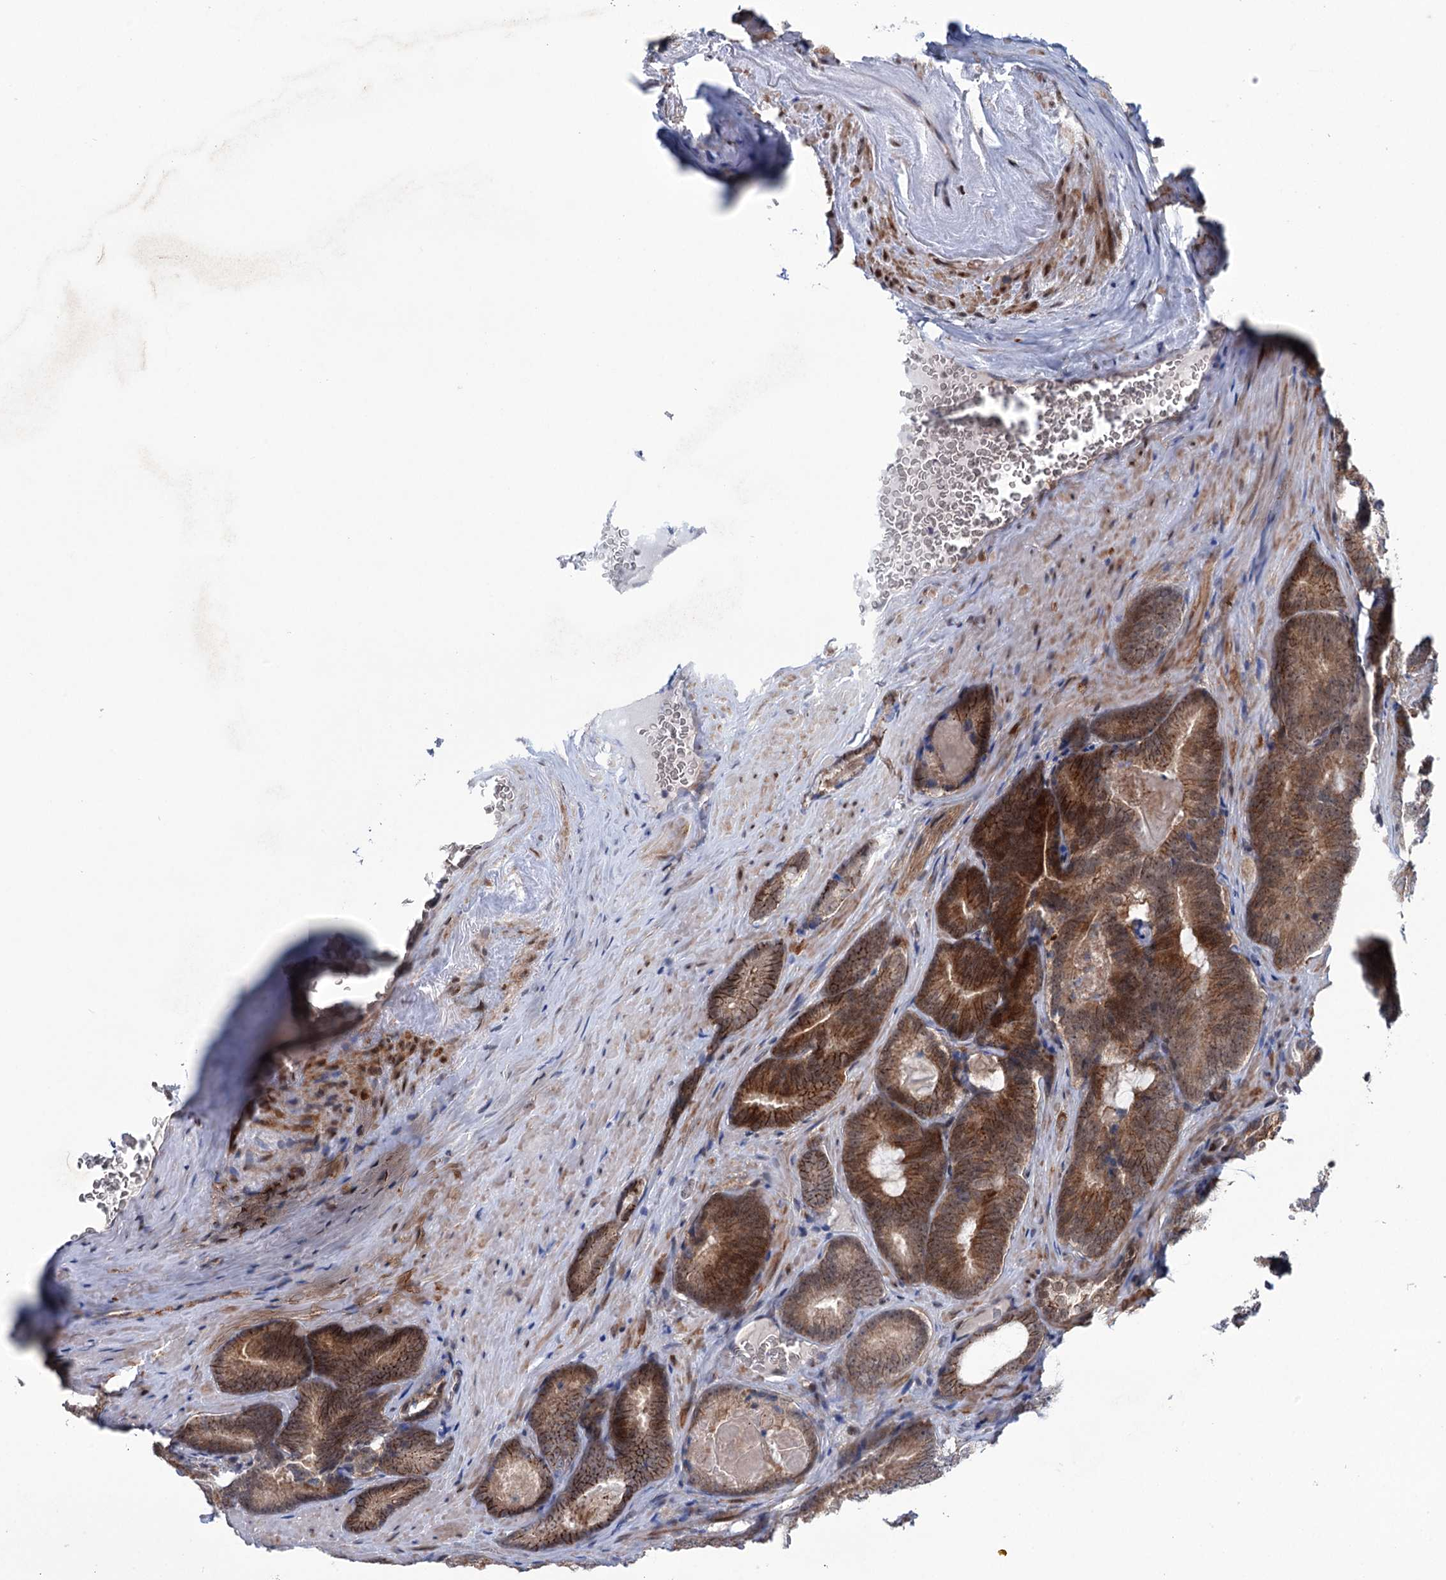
{"staining": {"intensity": "moderate", "quantity": ">75%", "location": "cytoplasmic/membranous,nuclear"}, "tissue": "prostate cancer", "cell_type": "Tumor cells", "image_type": "cancer", "snomed": [{"axis": "morphology", "description": "Adenocarcinoma, High grade"}, {"axis": "topography", "description": "Prostate"}], "caption": "Moderate cytoplasmic/membranous and nuclear positivity is present in approximately >75% of tumor cells in prostate cancer (adenocarcinoma (high-grade)).", "gene": "FAM53A", "patient": {"sex": "male", "age": 66}}